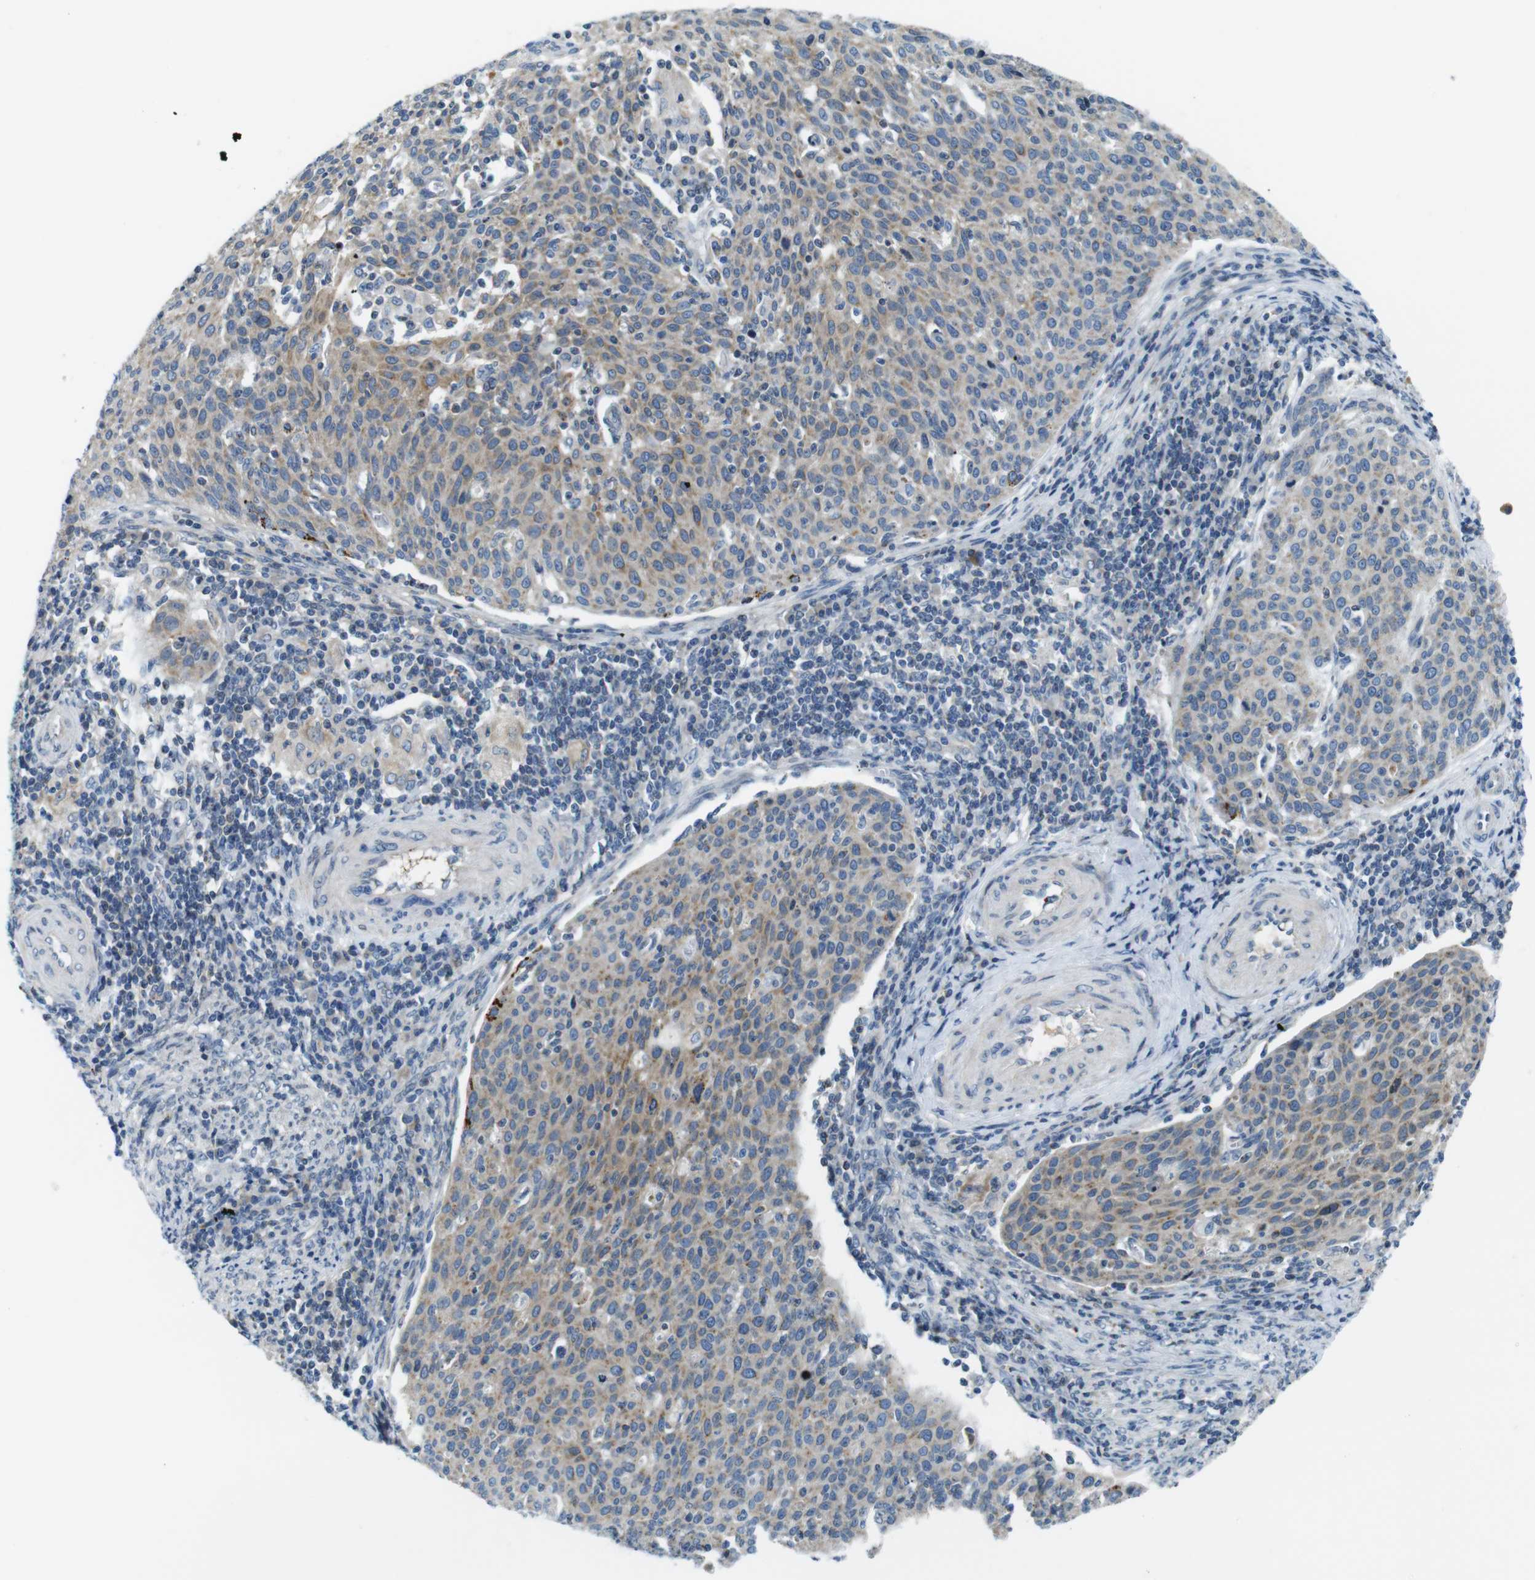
{"staining": {"intensity": "weak", "quantity": ">75%", "location": "cytoplasmic/membranous"}, "tissue": "cervical cancer", "cell_type": "Tumor cells", "image_type": "cancer", "snomed": [{"axis": "morphology", "description": "Squamous cell carcinoma, NOS"}, {"axis": "topography", "description": "Cervix"}], "caption": "This image exhibits immunohistochemistry staining of human cervical cancer (squamous cell carcinoma), with low weak cytoplasmic/membranous staining in approximately >75% of tumor cells.", "gene": "ZDHHC3", "patient": {"sex": "female", "age": 38}}